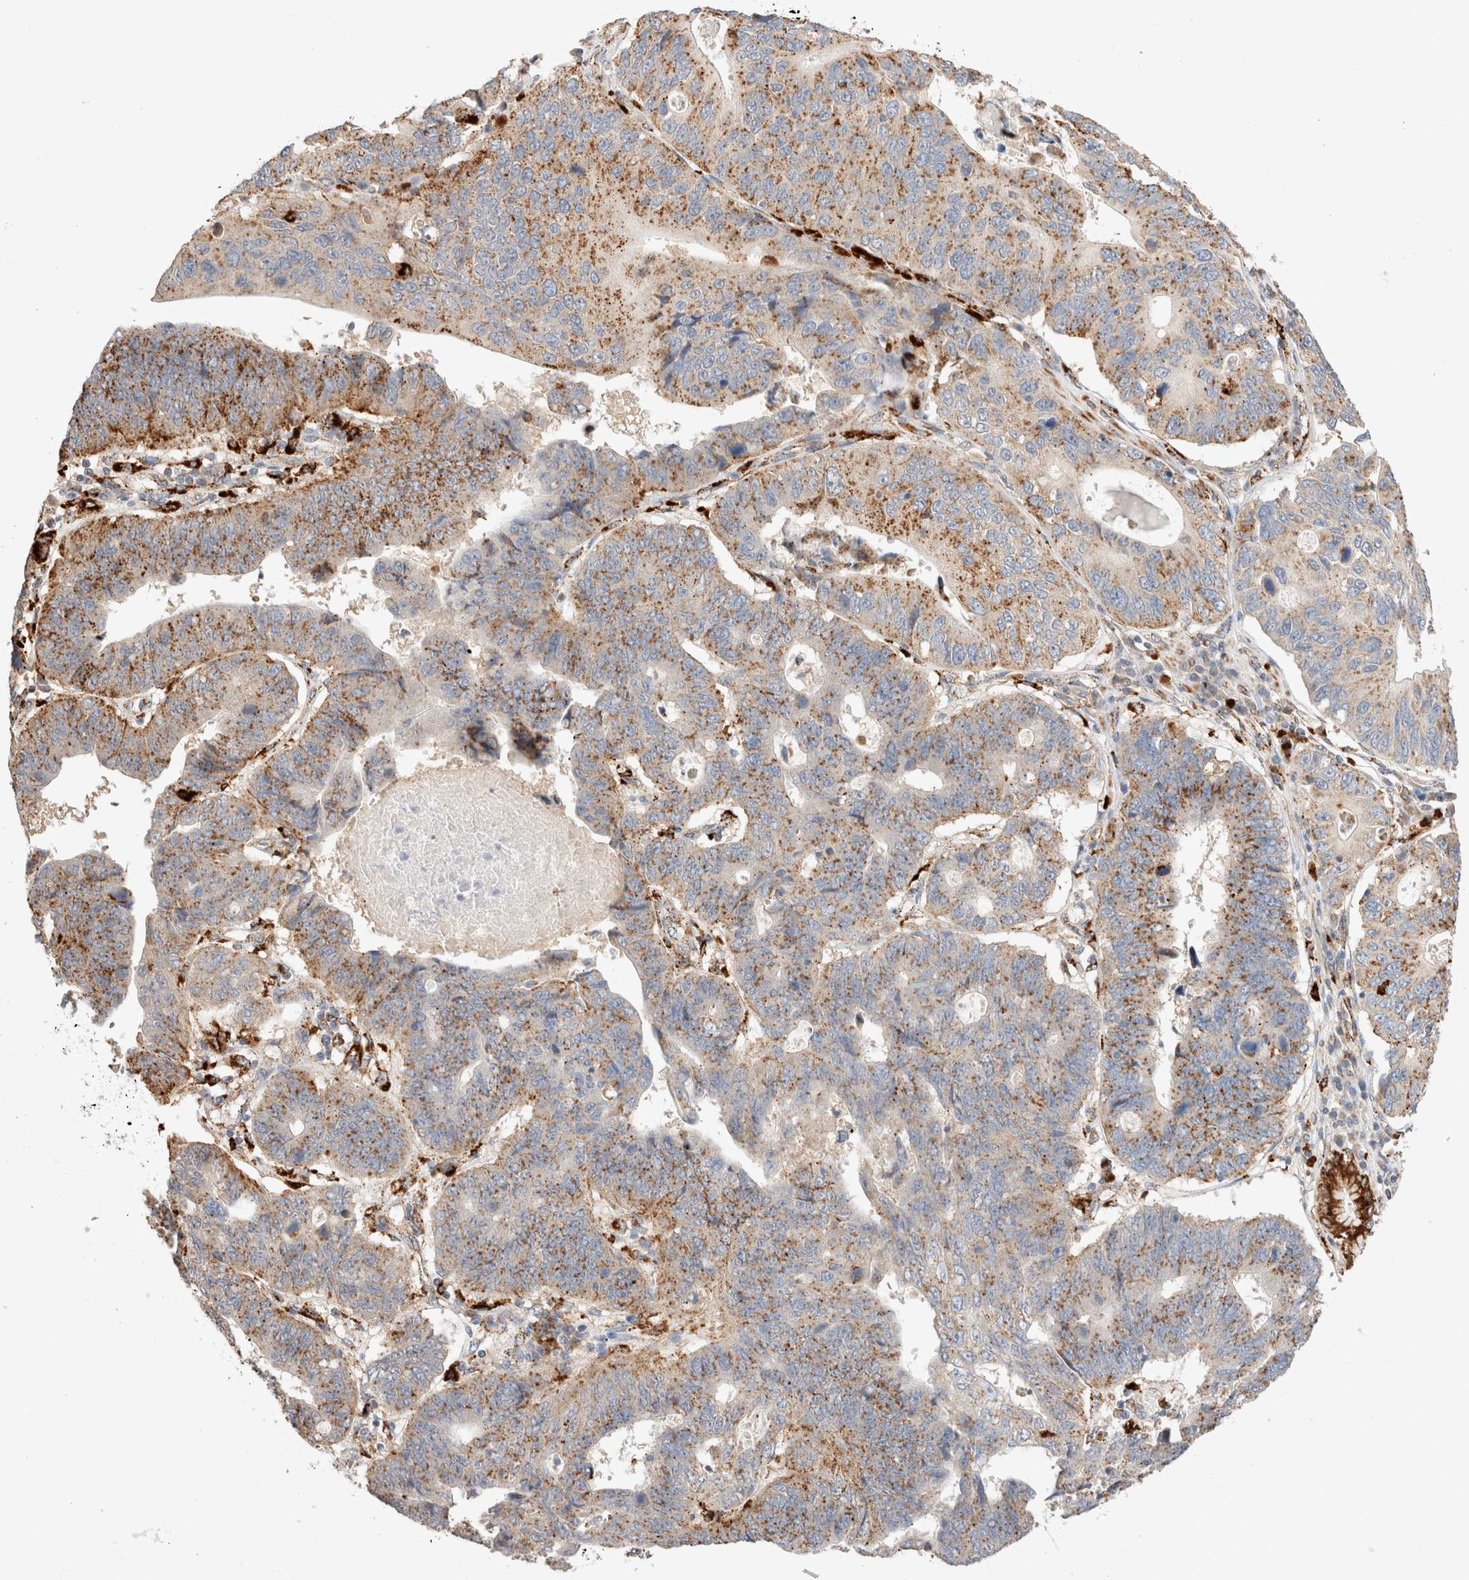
{"staining": {"intensity": "moderate", "quantity": ">75%", "location": "cytoplasmic/membranous"}, "tissue": "stomach cancer", "cell_type": "Tumor cells", "image_type": "cancer", "snomed": [{"axis": "morphology", "description": "Adenocarcinoma, NOS"}, {"axis": "topography", "description": "Stomach"}], "caption": "A photomicrograph of human stomach cancer stained for a protein exhibits moderate cytoplasmic/membranous brown staining in tumor cells.", "gene": "RABEPK", "patient": {"sex": "male", "age": 59}}